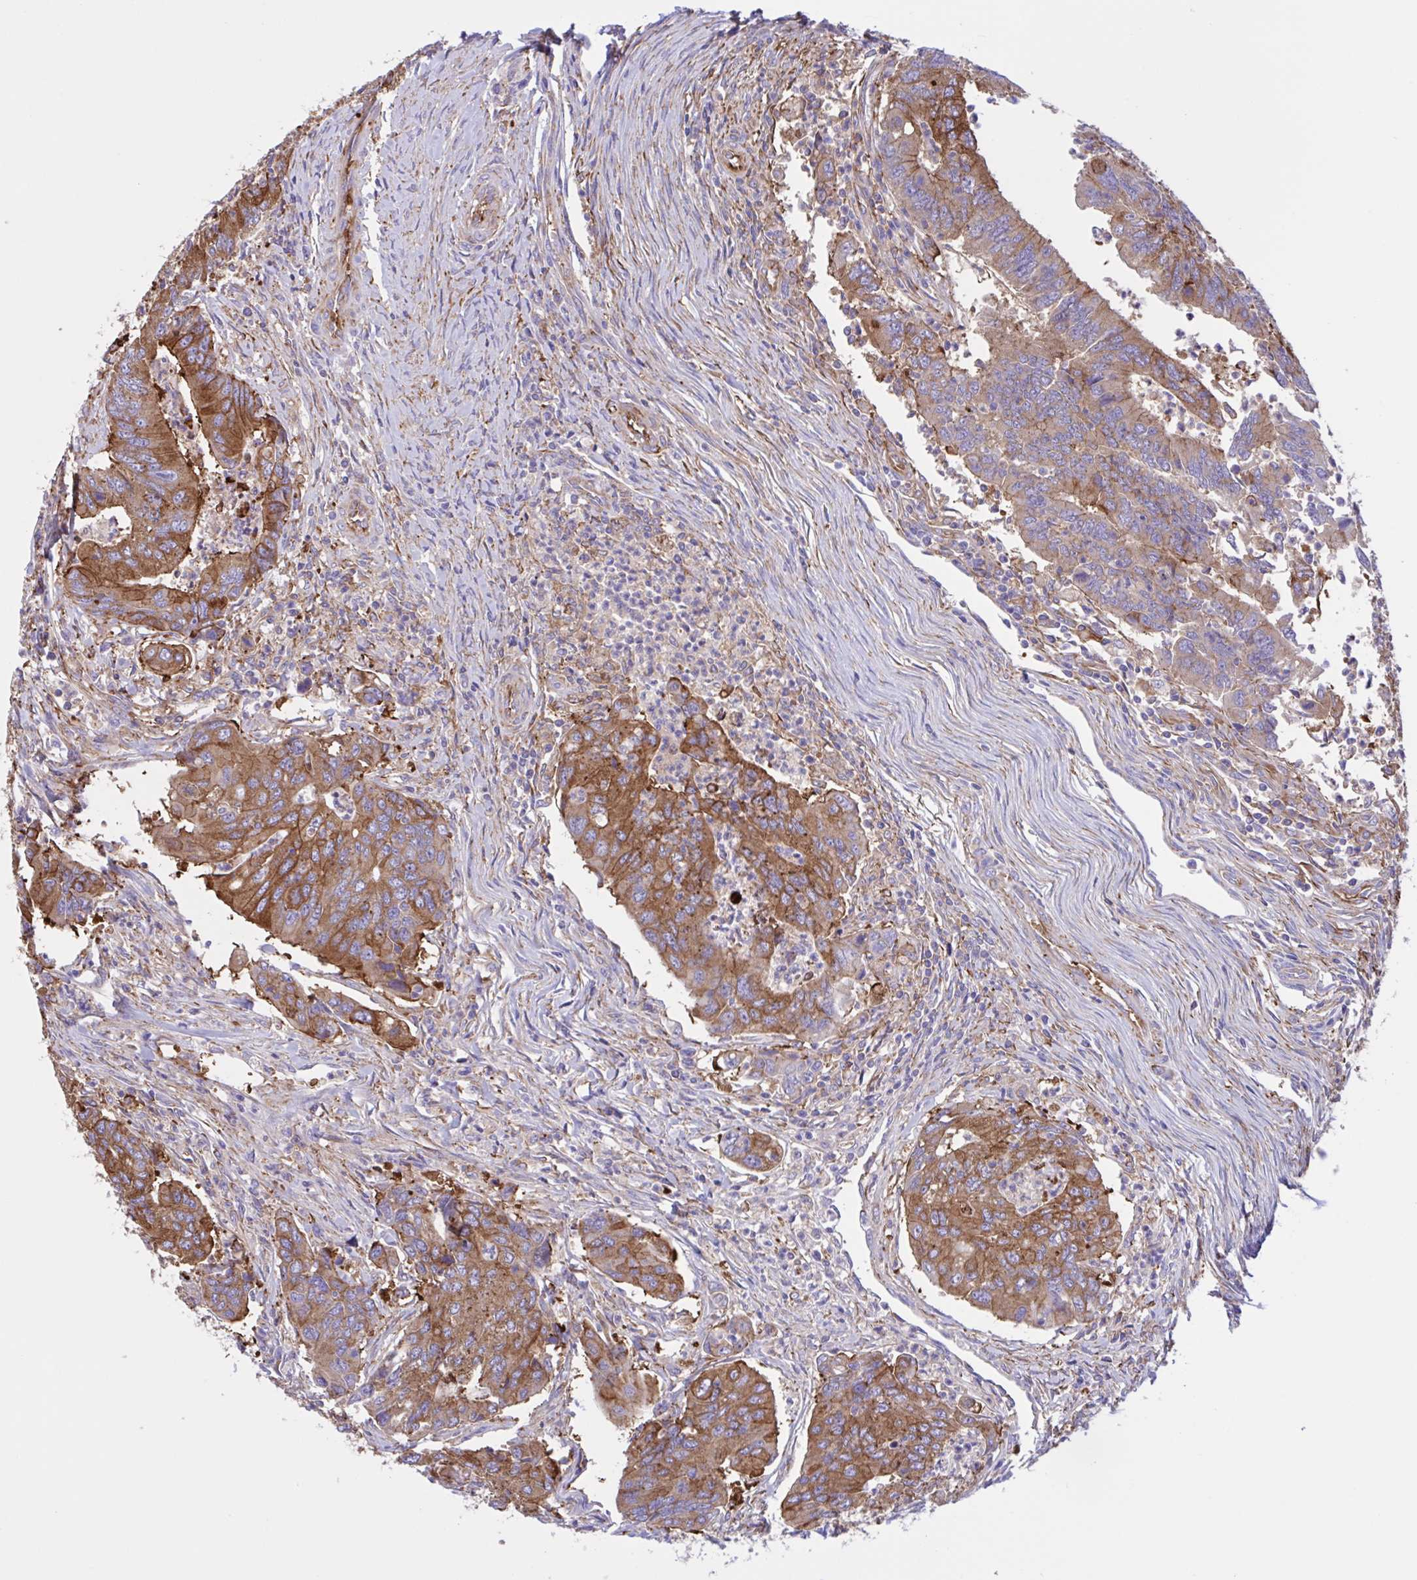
{"staining": {"intensity": "strong", "quantity": "25%-75%", "location": "cytoplasmic/membranous"}, "tissue": "colorectal cancer", "cell_type": "Tumor cells", "image_type": "cancer", "snomed": [{"axis": "morphology", "description": "Adenocarcinoma, NOS"}, {"axis": "topography", "description": "Colon"}], "caption": "Immunohistochemical staining of human adenocarcinoma (colorectal) exhibits high levels of strong cytoplasmic/membranous protein positivity in approximately 25%-75% of tumor cells. The staining was performed using DAB to visualize the protein expression in brown, while the nuclei were stained in blue with hematoxylin (Magnification: 20x).", "gene": "OR51M1", "patient": {"sex": "female", "age": 67}}